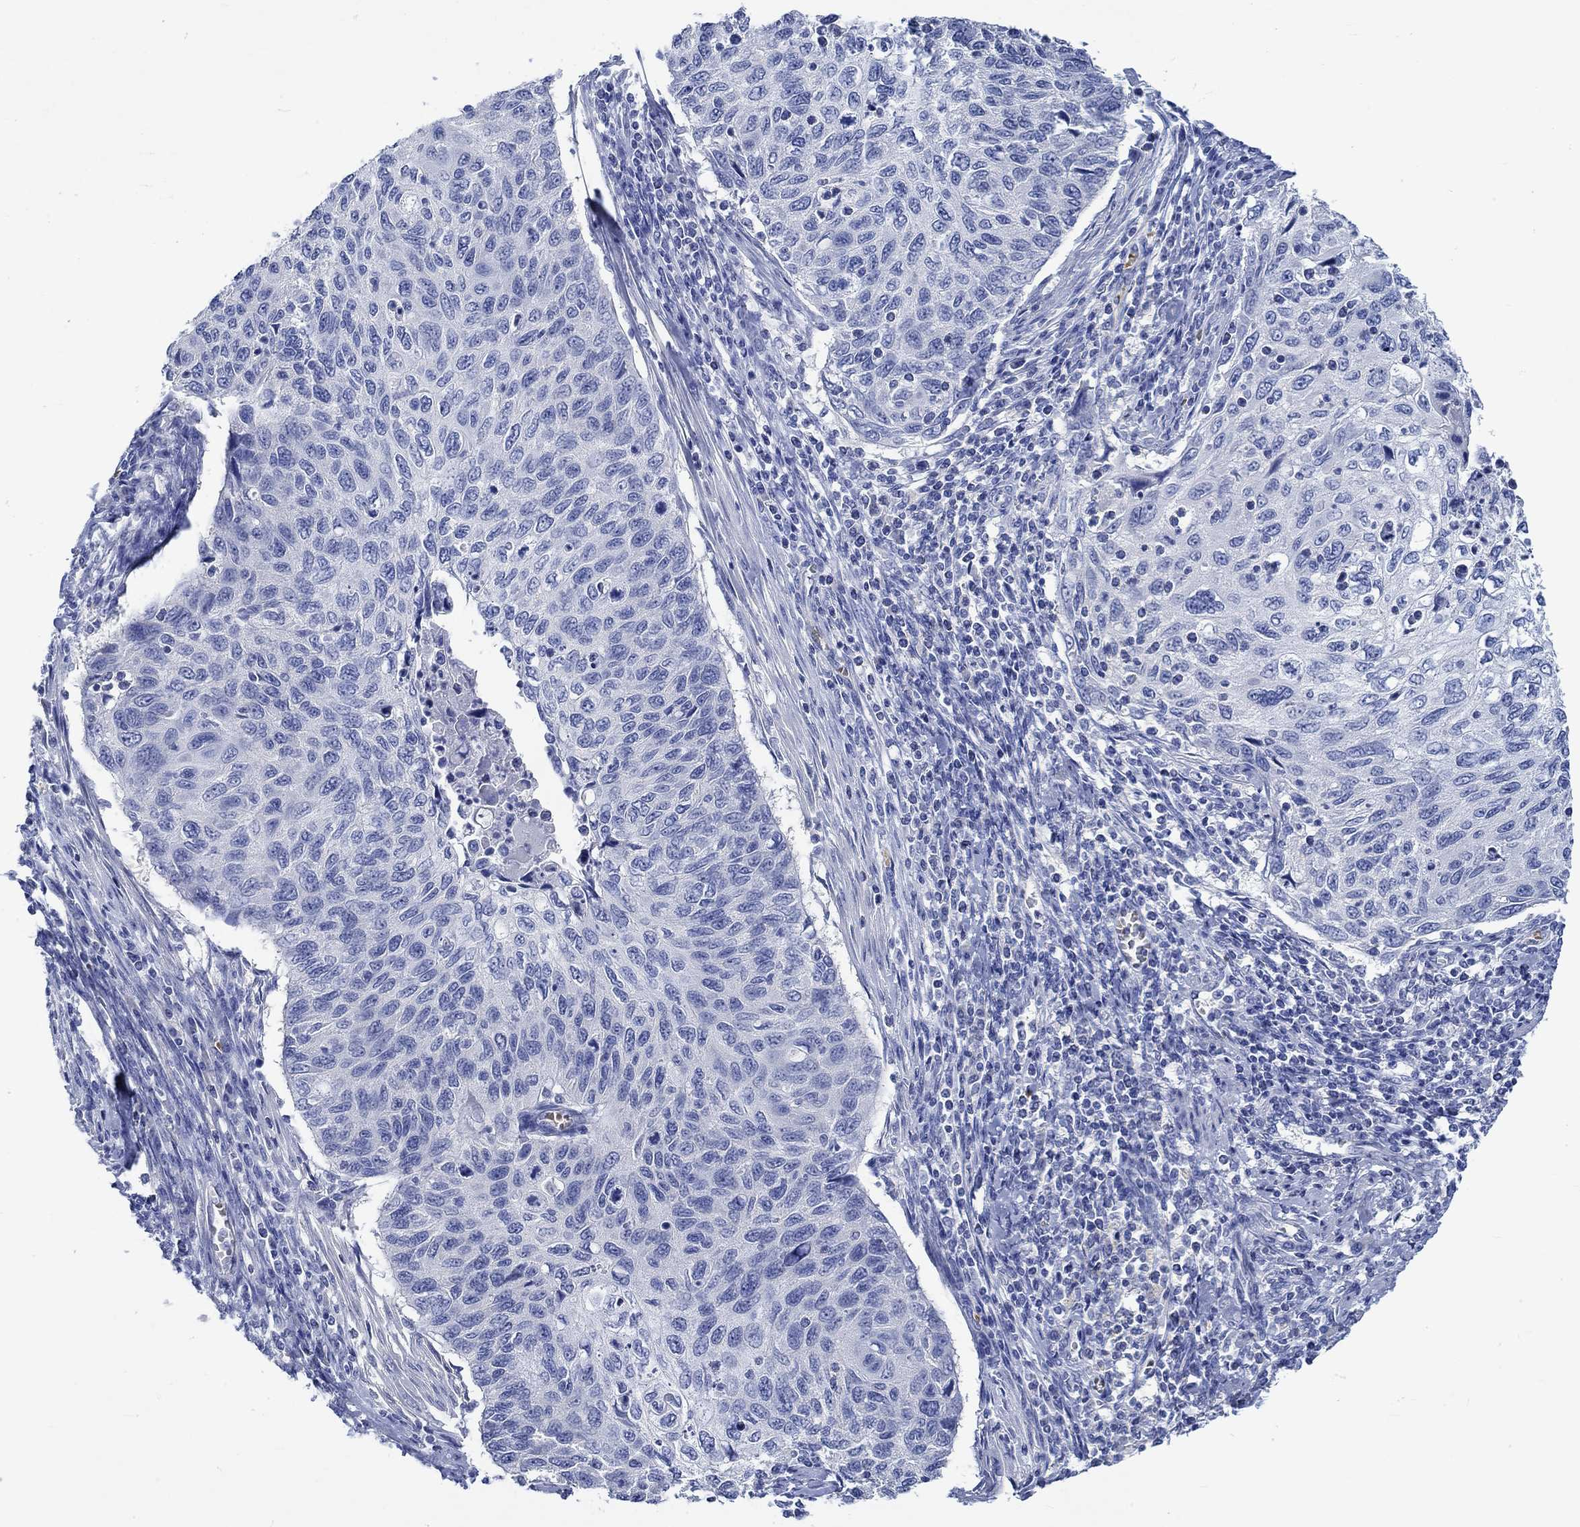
{"staining": {"intensity": "negative", "quantity": "none", "location": "none"}, "tissue": "cervical cancer", "cell_type": "Tumor cells", "image_type": "cancer", "snomed": [{"axis": "morphology", "description": "Squamous cell carcinoma, NOS"}, {"axis": "topography", "description": "Cervix"}], "caption": "DAB immunohistochemical staining of cervical cancer (squamous cell carcinoma) exhibits no significant positivity in tumor cells. The staining was performed using DAB (3,3'-diaminobenzidine) to visualize the protein expression in brown, while the nuclei were stained in blue with hematoxylin (Magnification: 20x).", "gene": "KCNA1", "patient": {"sex": "female", "age": 70}}